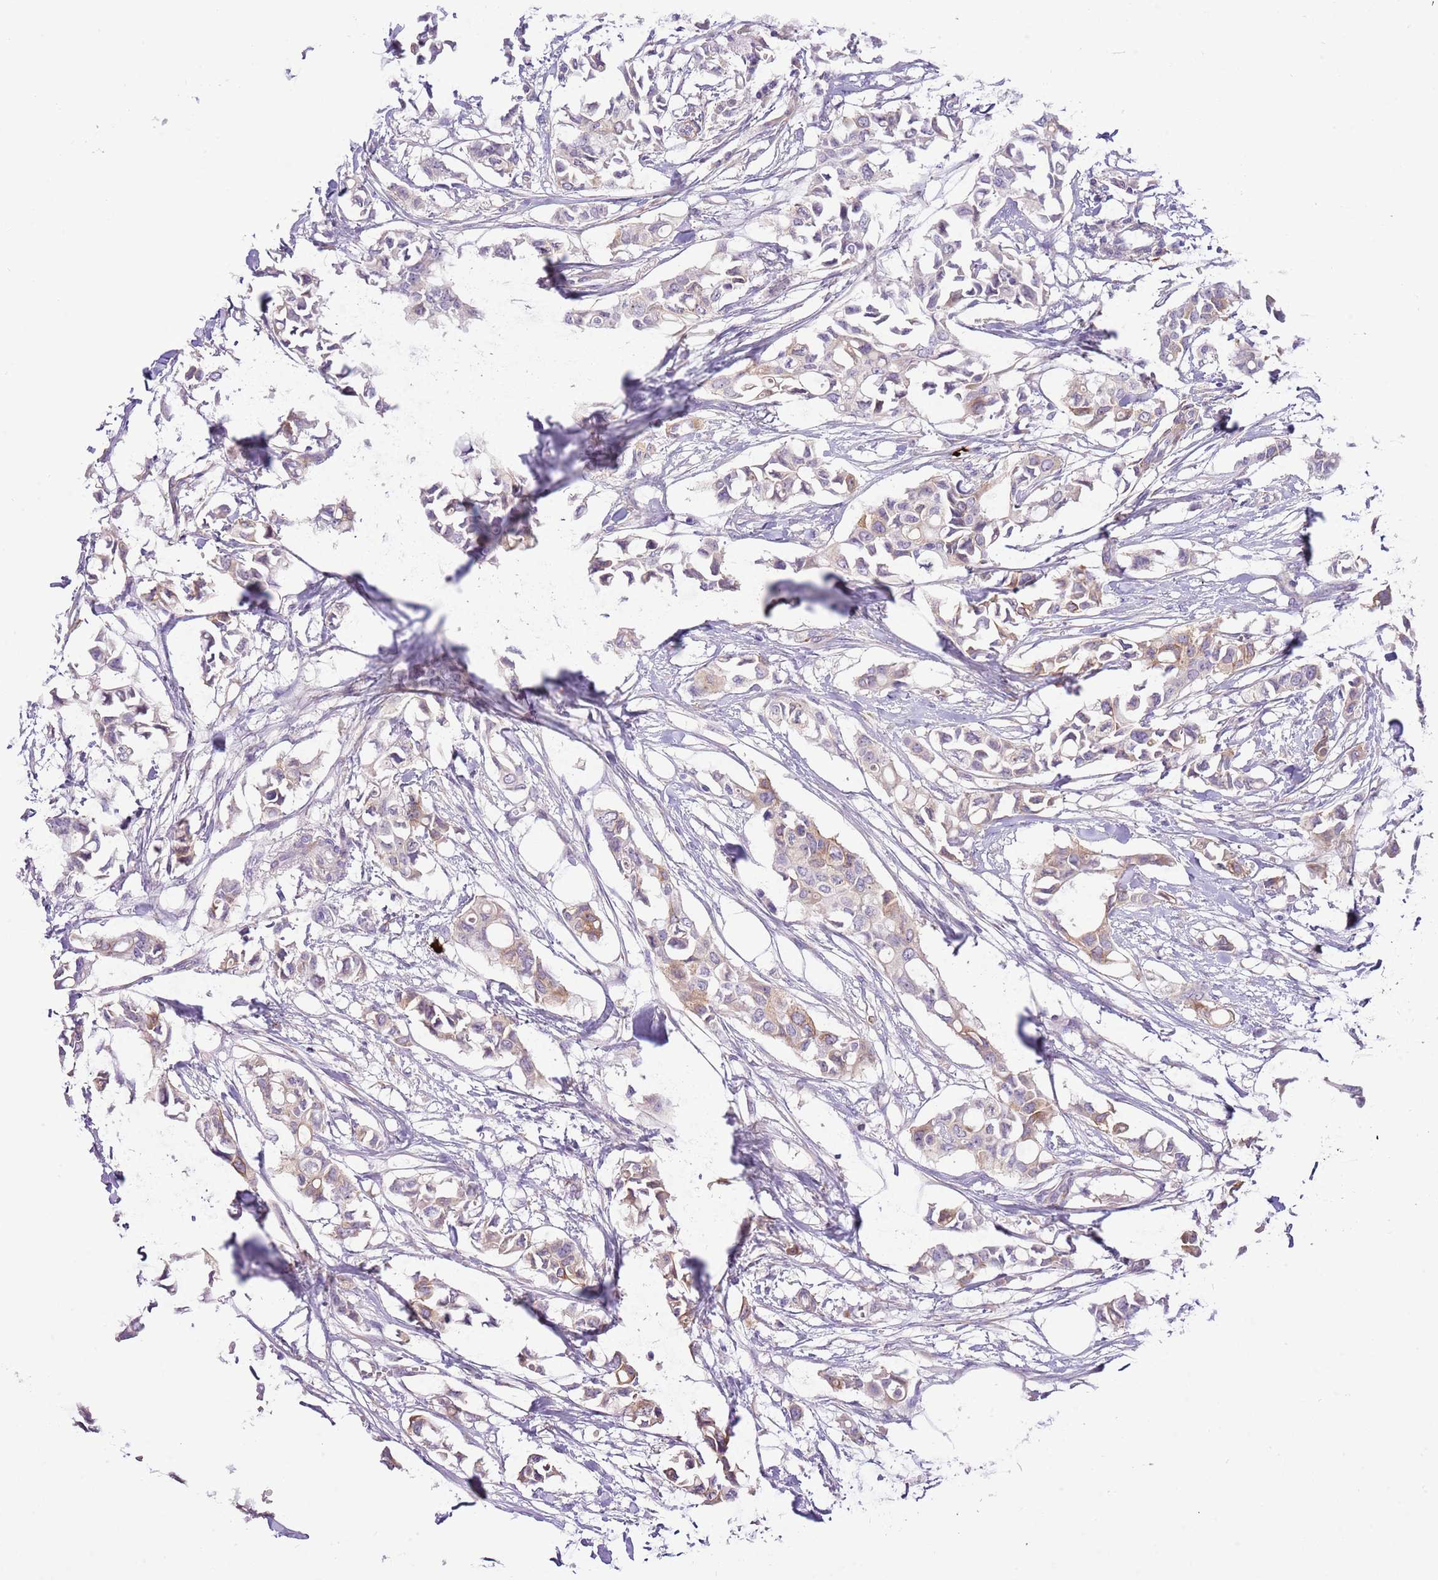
{"staining": {"intensity": "weak", "quantity": "25%-75%", "location": "cytoplasmic/membranous"}, "tissue": "breast cancer", "cell_type": "Tumor cells", "image_type": "cancer", "snomed": [{"axis": "morphology", "description": "Duct carcinoma"}, {"axis": "topography", "description": "Breast"}], "caption": "A photomicrograph of breast infiltrating ductal carcinoma stained for a protein demonstrates weak cytoplasmic/membranous brown staining in tumor cells. (IHC, brightfield microscopy, high magnification).", "gene": "RFK", "patient": {"sex": "female", "age": 41}}